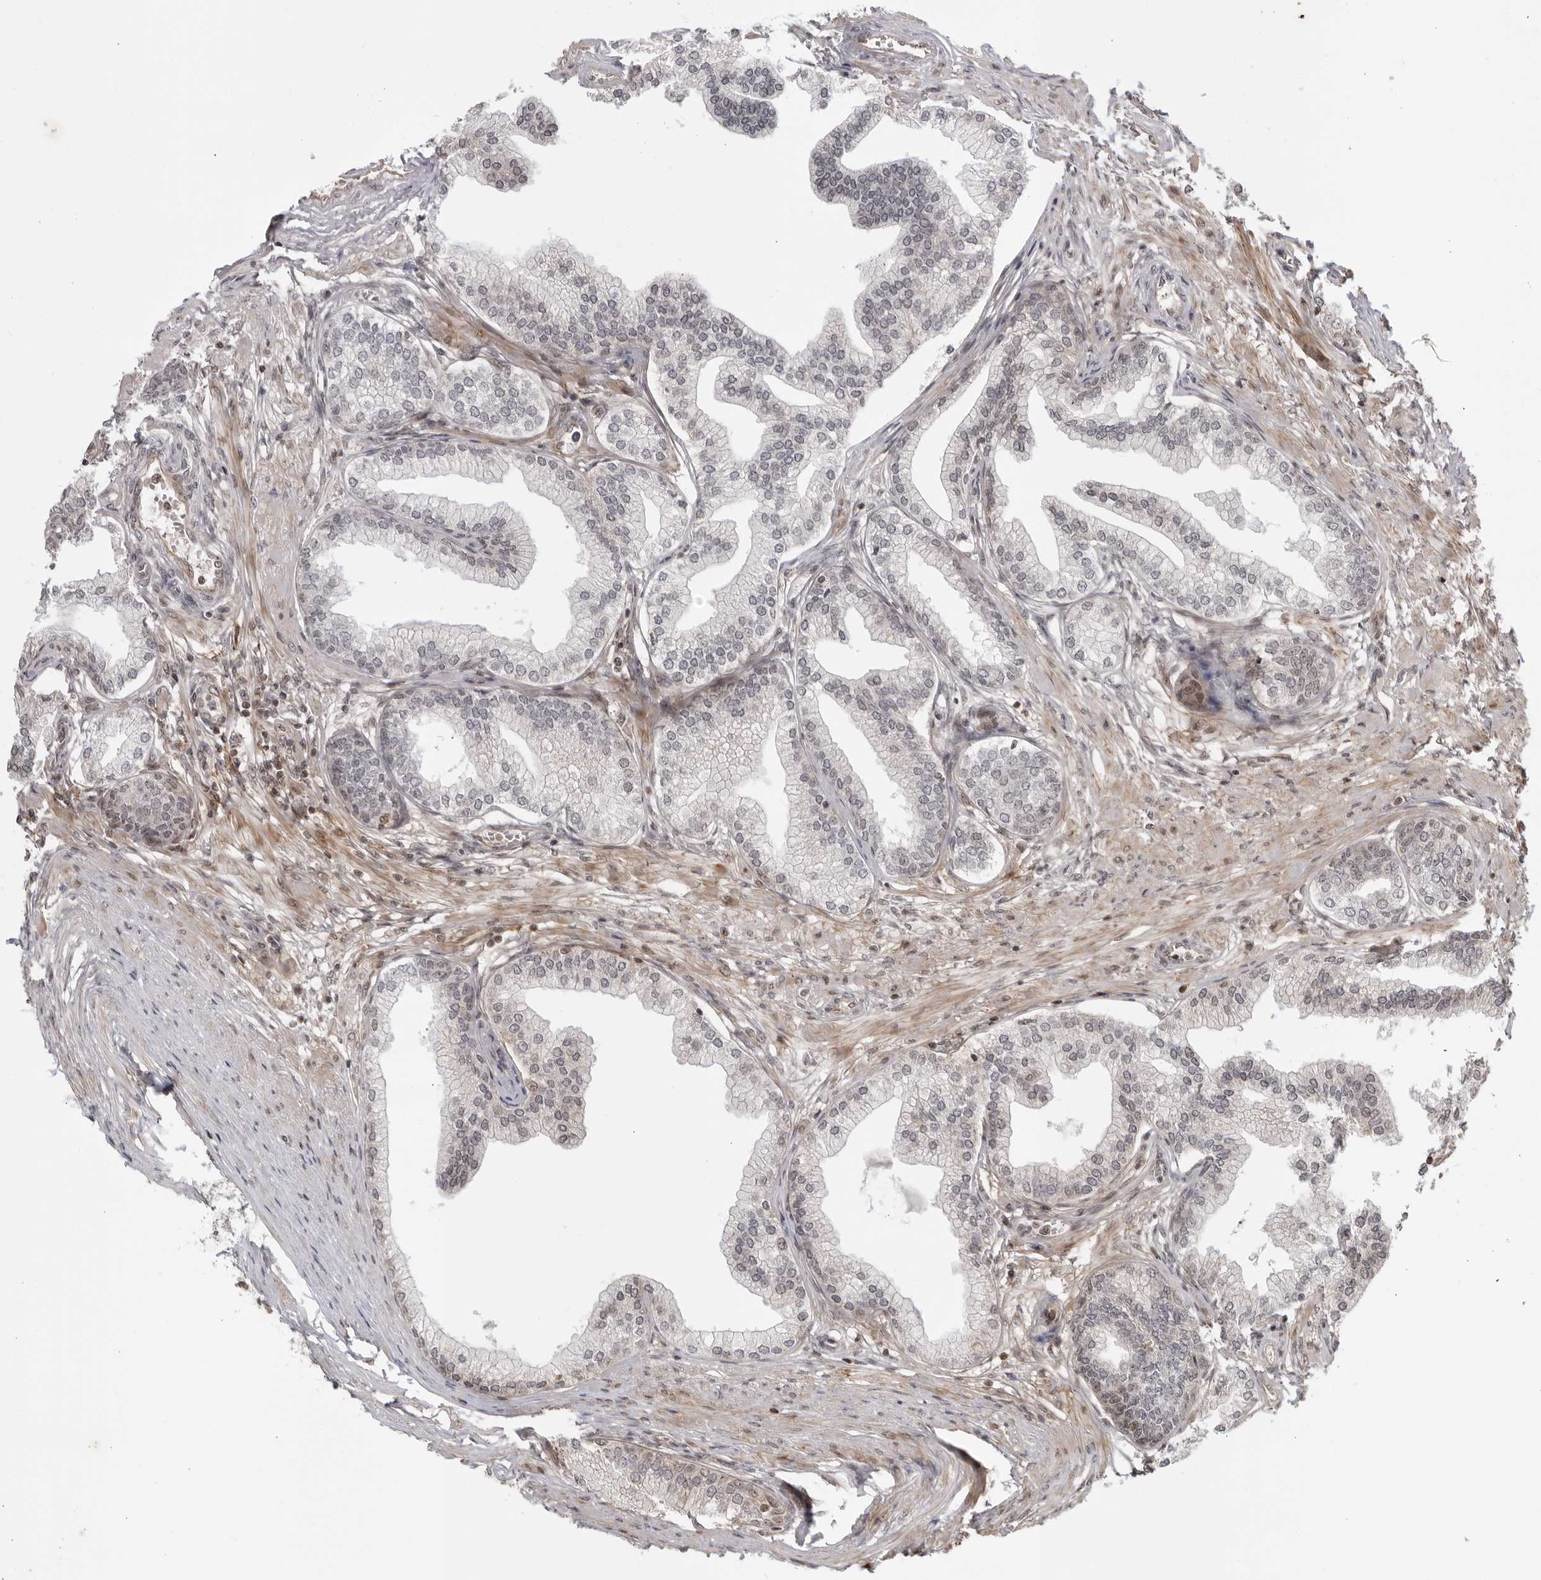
{"staining": {"intensity": "weak", "quantity": "25%-75%", "location": "cytoplasmic/membranous,nuclear"}, "tissue": "prostate", "cell_type": "Glandular cells", "image_type": "normal", "snomed": [{"axis": "morphology", "description": "Normal tissue, NOS"}, {"axis": "morphology", "description": "Urothelial carcinoma, Low grade"}, {"axis": "topography", "description": "Urinary bladder"}, {"axis": "topography", "description": "Prostate"}], "caption": "Prostate stained for a protein (brown) shows weak cytoplasmic/membranous,nuclear positive expression in about 25%-75% of glandular cells.", "gene": "TCF21", "patient": {"sex": "male", "age": 60}}